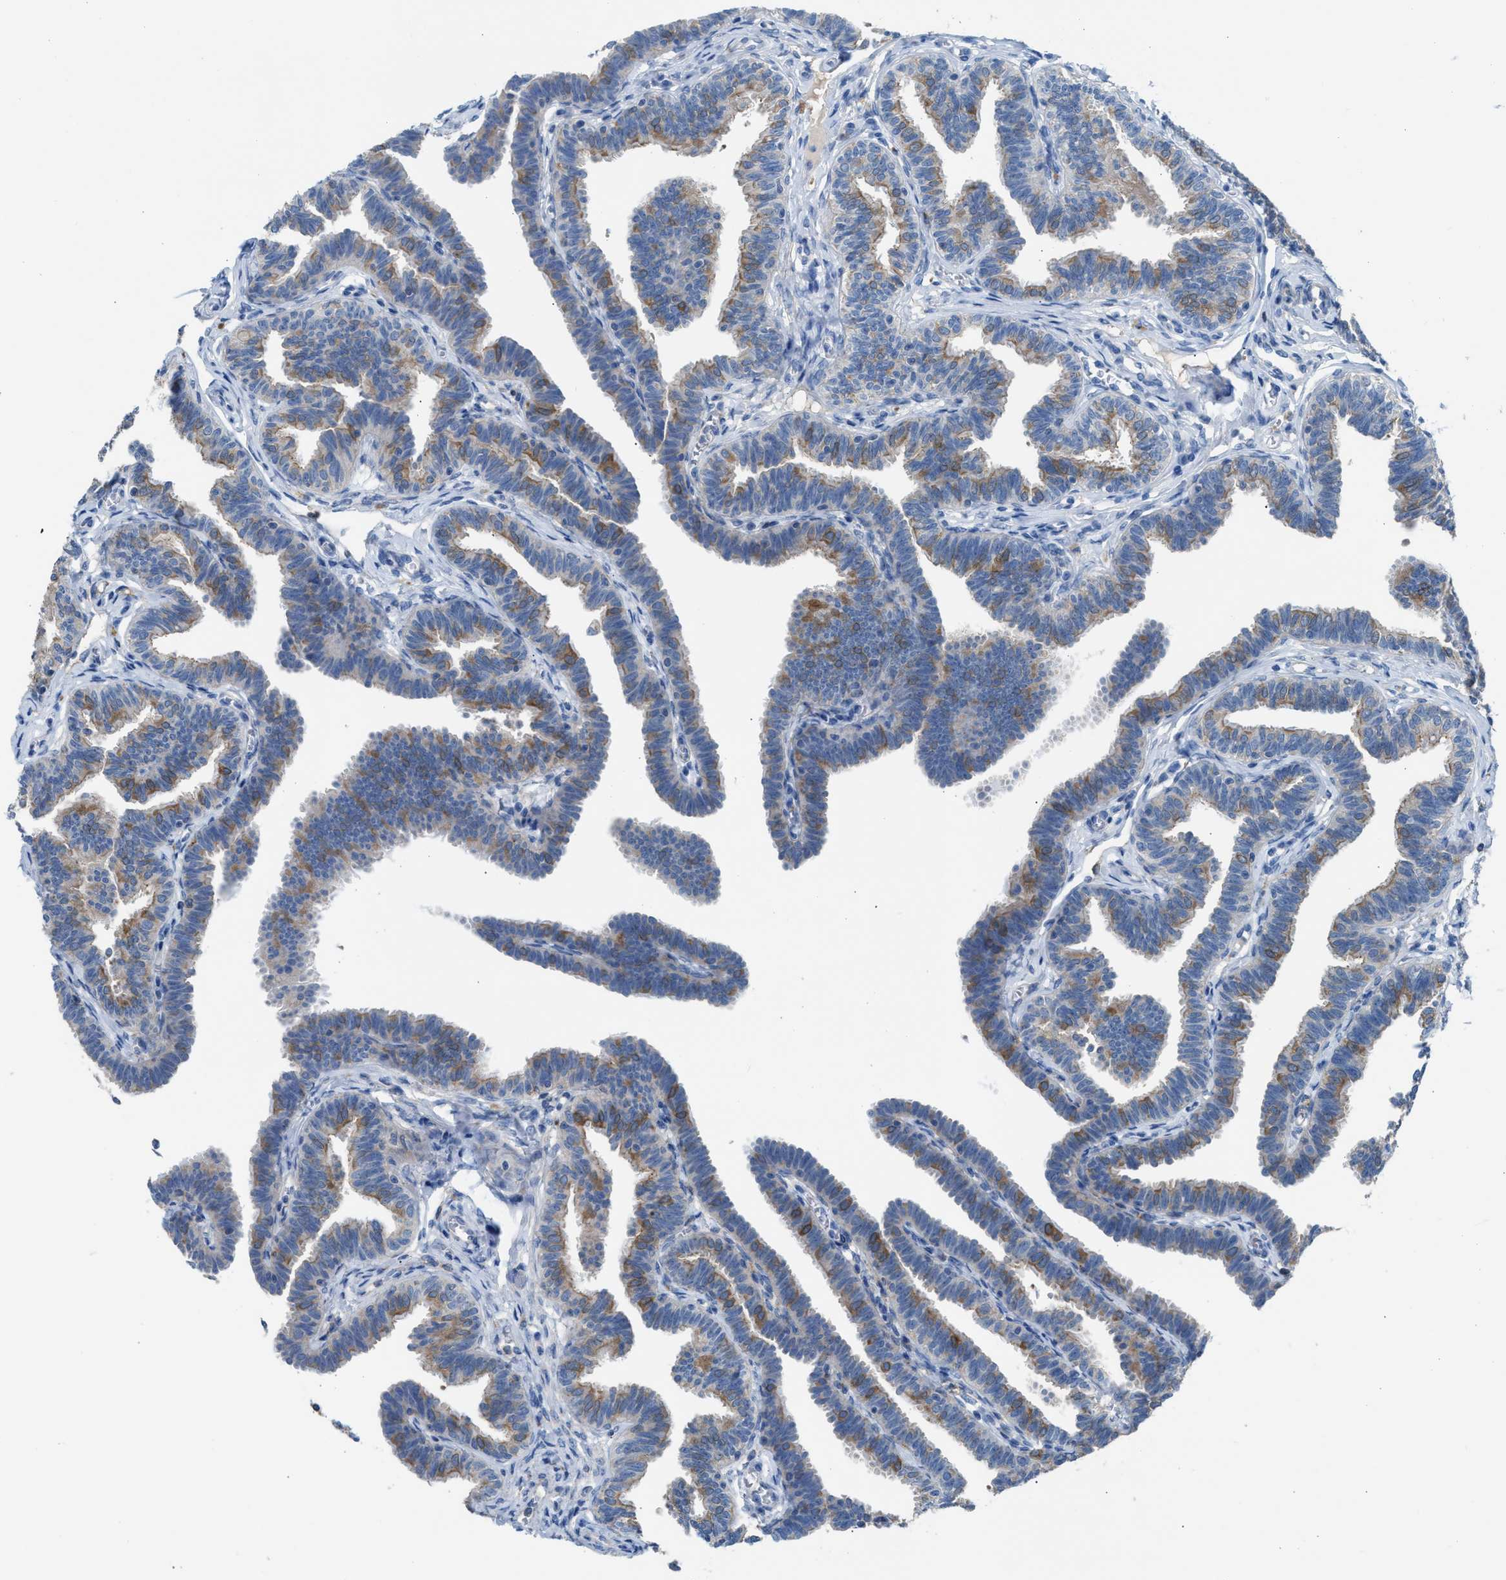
{"staining": {"intensity": "moderate", "quantity": "25%-75%", "location": "cytoplasmic/membranous"}, "tissue": "fallopian tube", "cell_type": "Glandular cells", "image_type": "normal", "snomed": [{"axis": "morphology", "description": "Normal tissue, NOS"}, {"axis": "topography", "description": "Fallopian tube"}, {"axis": "topography", "description": "Ovary"}], "caption": "This histopathology image exhibits immunohistochemistry staining of benign human fallopian tube, with medium moderate cytoplasmic/membranous positivity in about 25%-75% of glandular cells.", "gene": "AOAH", "patient": {"sex": "female", "age": 23}}